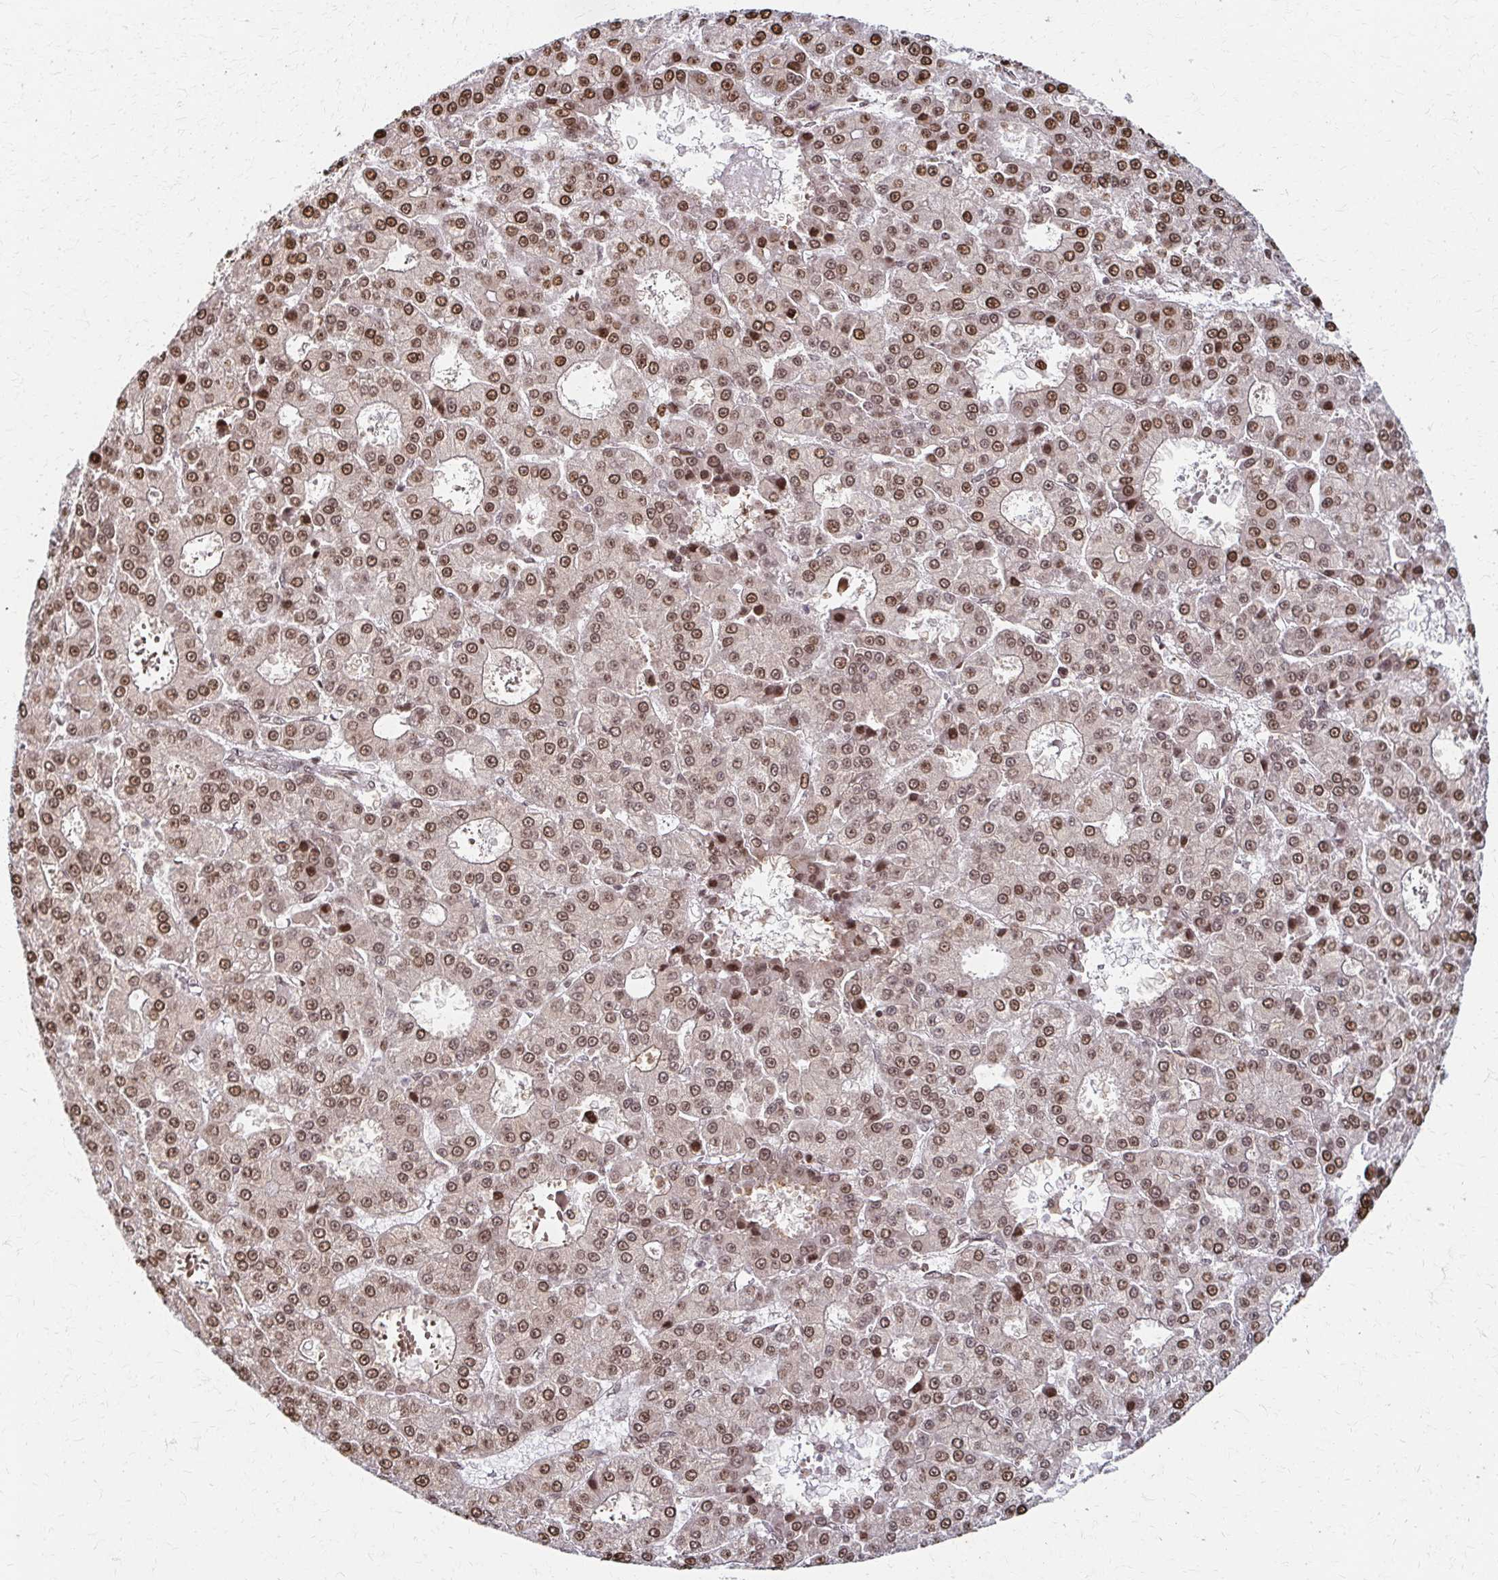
{"staining": {"intensity": "moderate", "quantity": ">75%", "location": "nuclear"}, "tissue": "liver cancer", "cell_type": "Tumor cells", "image_type": "cancer", "snomed": [{"axis": "morphology", "description": "Carcinoma, Hepatocellular, NOS"}, {"axis": "topography", "description": "Liver"}], "caption": "The histopathology image displays a brown stain indicating the presence of a protein in the nuclear of tumor cells in hepatocellular carcinoma (liver).", "gene": "PSMD7", "patient": {"sex": "male", "age": 70}}